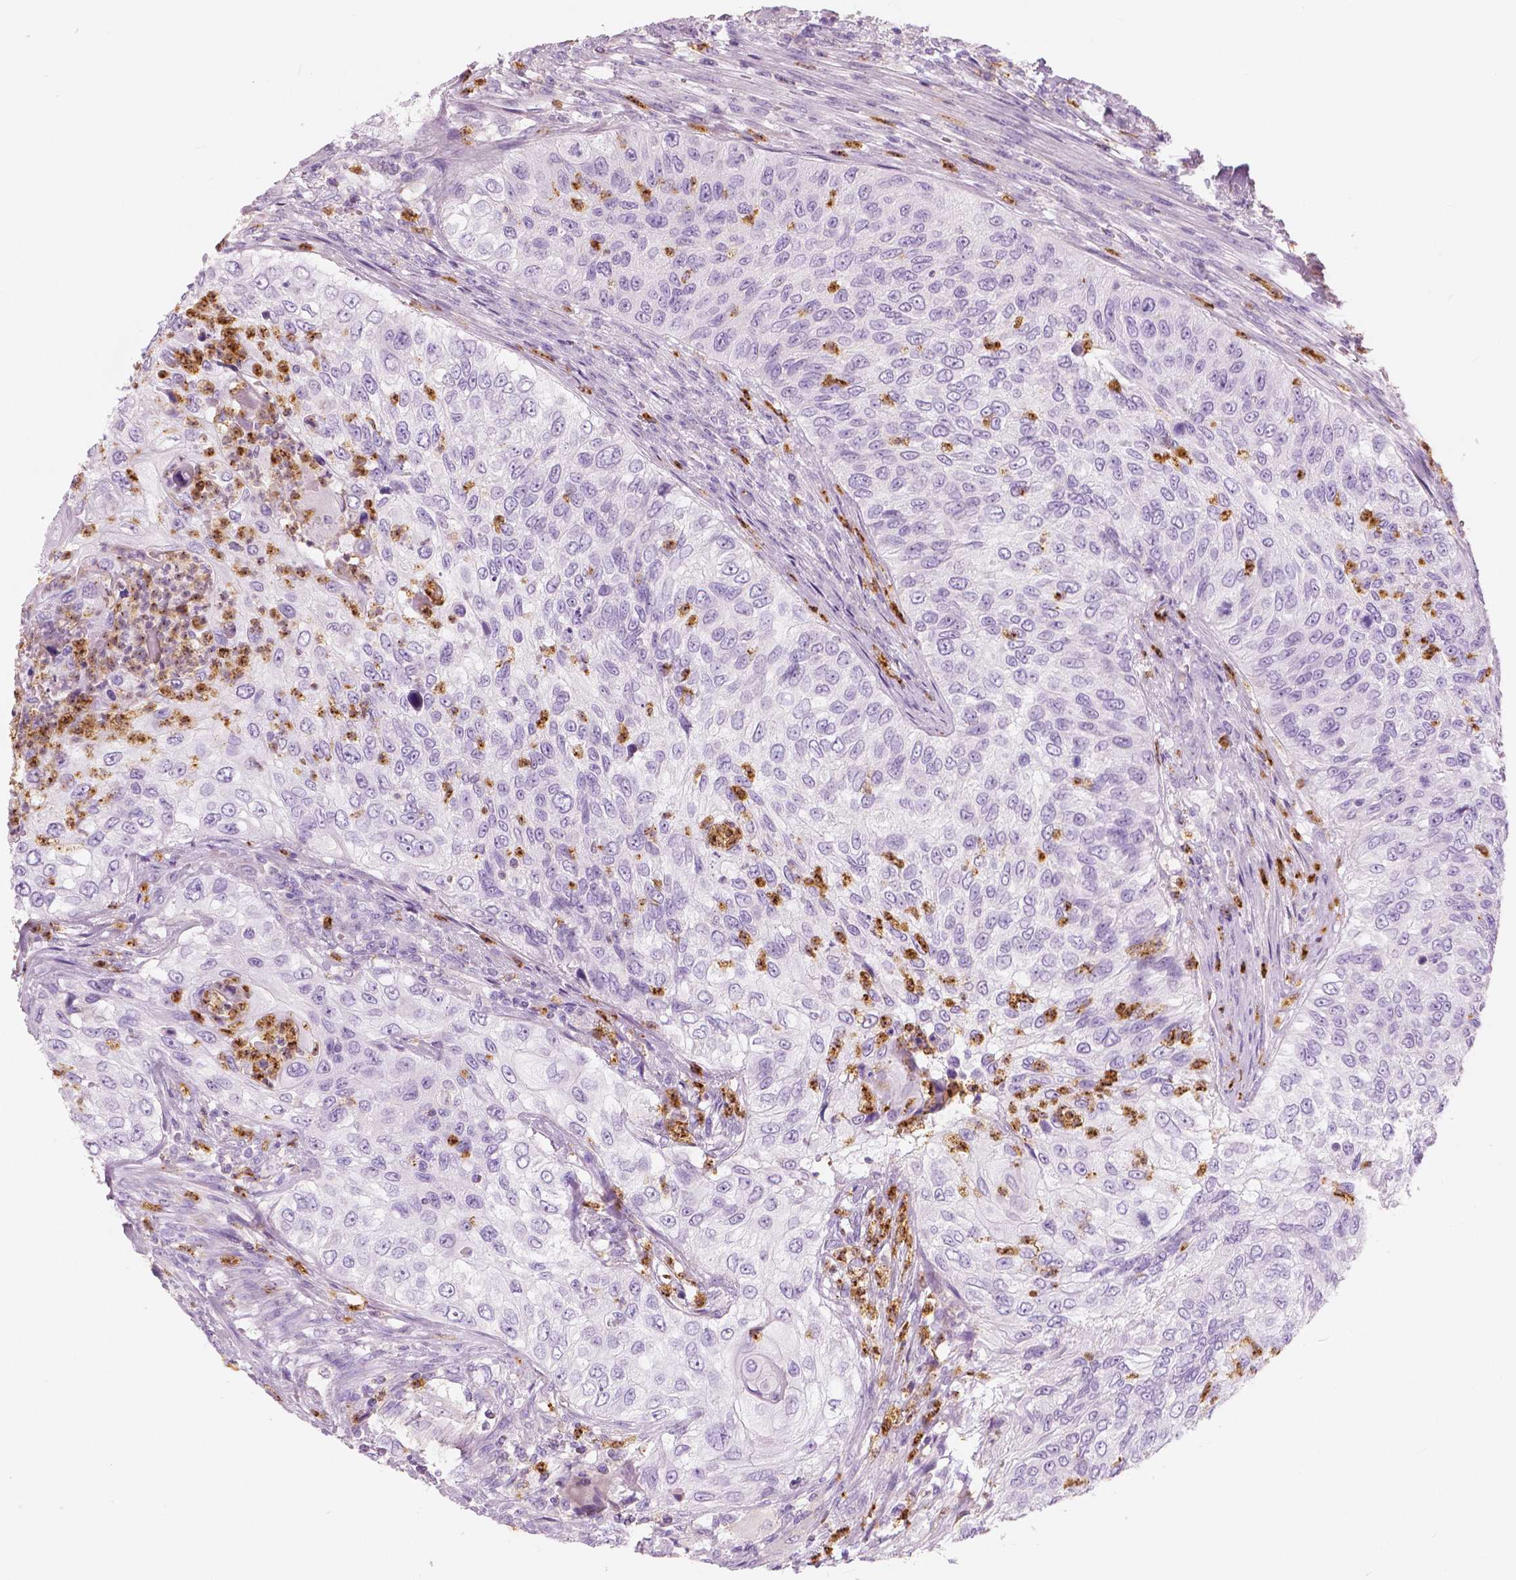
{"staining": {"intensity": "negative", "quantity": "none", "location": "none"}, "tissue": "urothelial cancer", "cell_type": "Tumor cells", "image_type": "cancer", "snomed": [{"axis": "morphology", "description": "Urothelial carcinoma, High grade"}, {"axis": "topography", "description": "Urinary bladder"}], "caption": "Immunohistochemistry (IHC) of human urothelial cancer displays no positivity in tumor cells.", "gene": "CXCR2", "patient": {"sex": "female", "age": 60}}